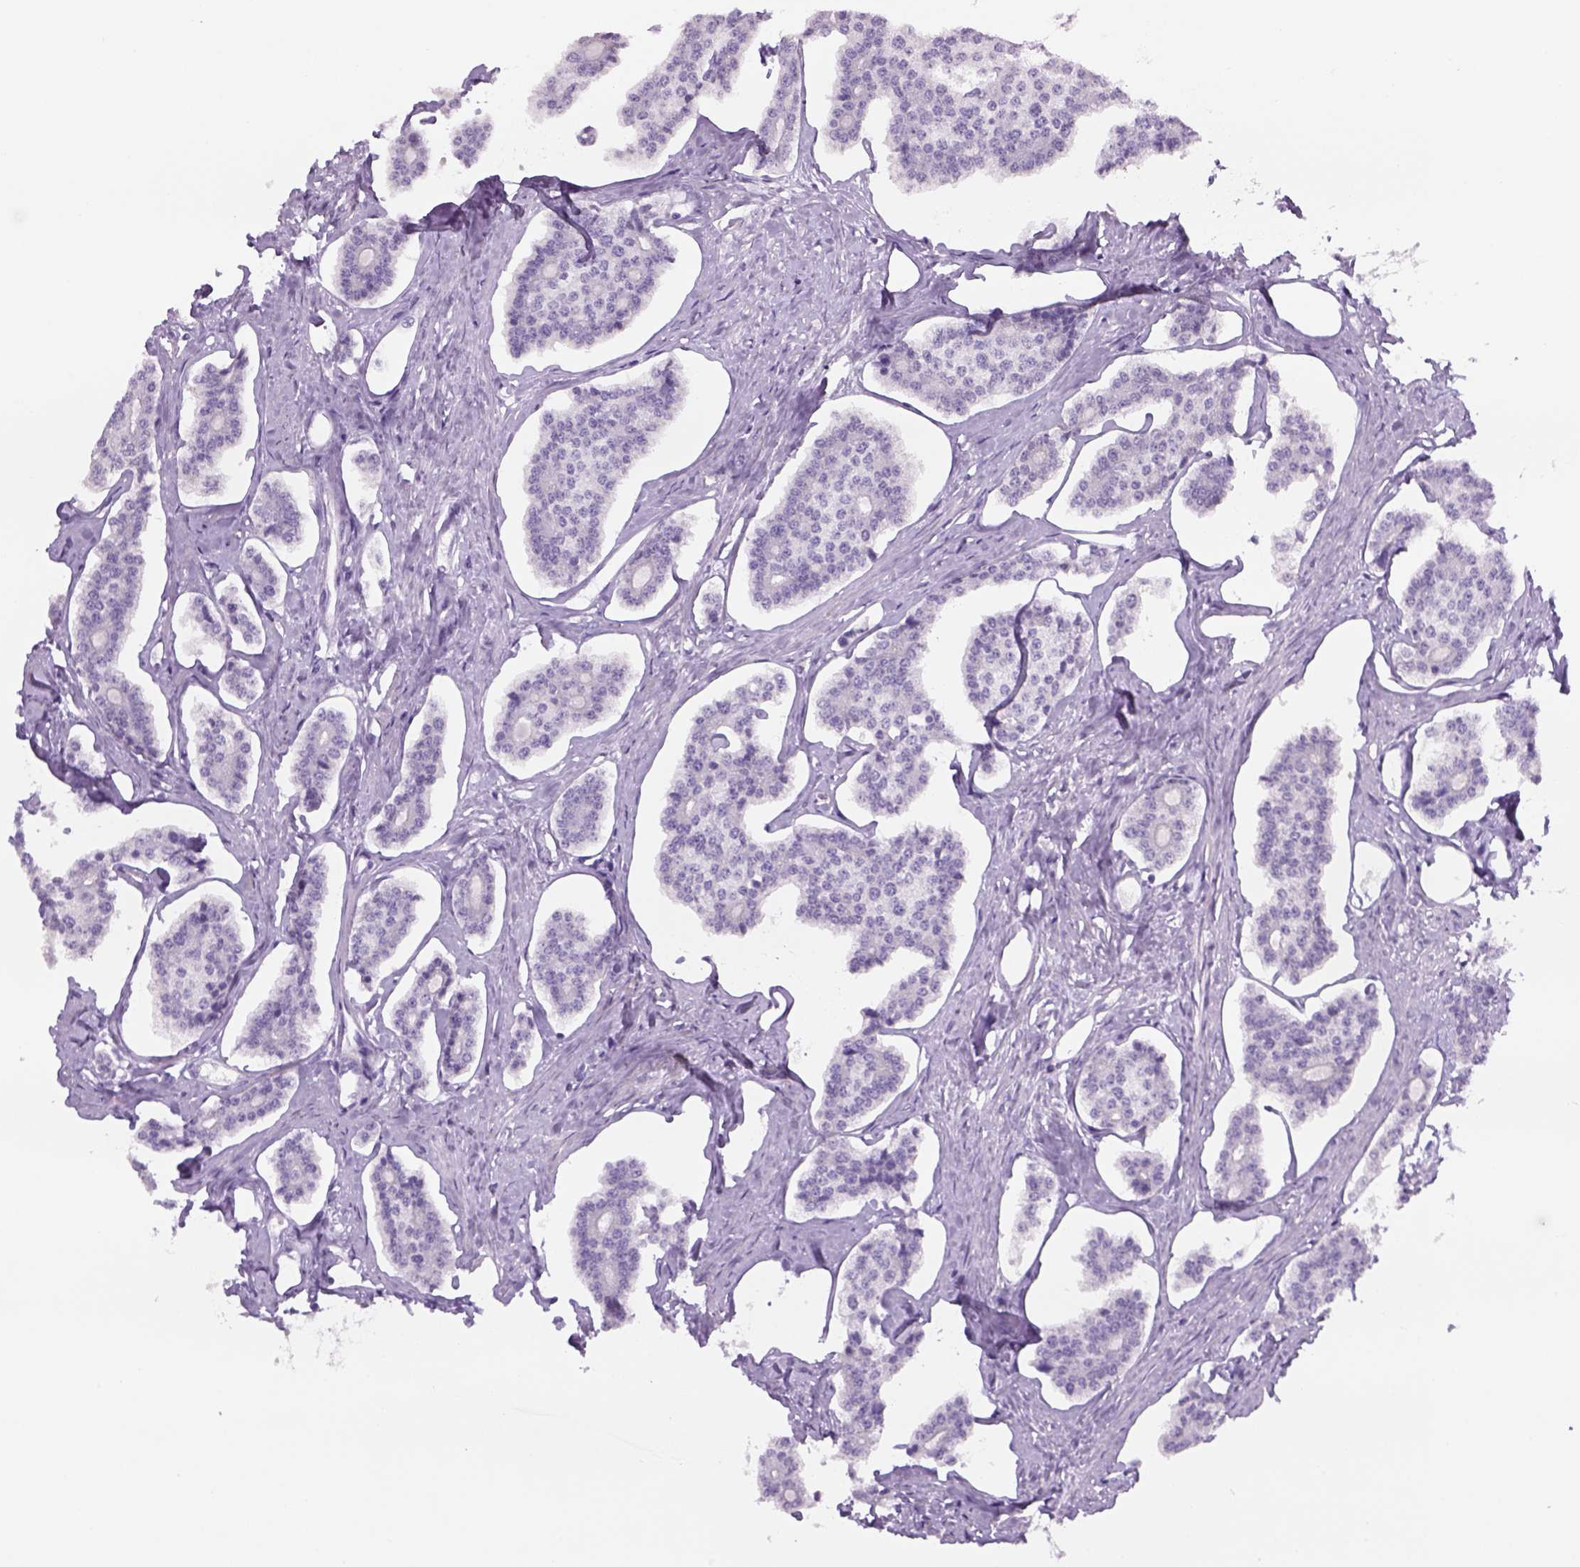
{"staining": {"intensity": "negative", "quantity": "none", "location": "none"}, "tissue": "carcinoid", "cell_type": "Tumor cells", "image_type": "cancer", "snomed": [{"axis": "morphology", "description": "Carcinoid, malignant, NOS"}, {"axis": "topography", "description": "Small intestine"}], "caption": "A high-resolution photomicrograph shows IHC staining of carcinoid, which exhibits no significant positivity in tumor cells.", "gene": "TENM4", "patient": {"sex": "female", "age": 65}}